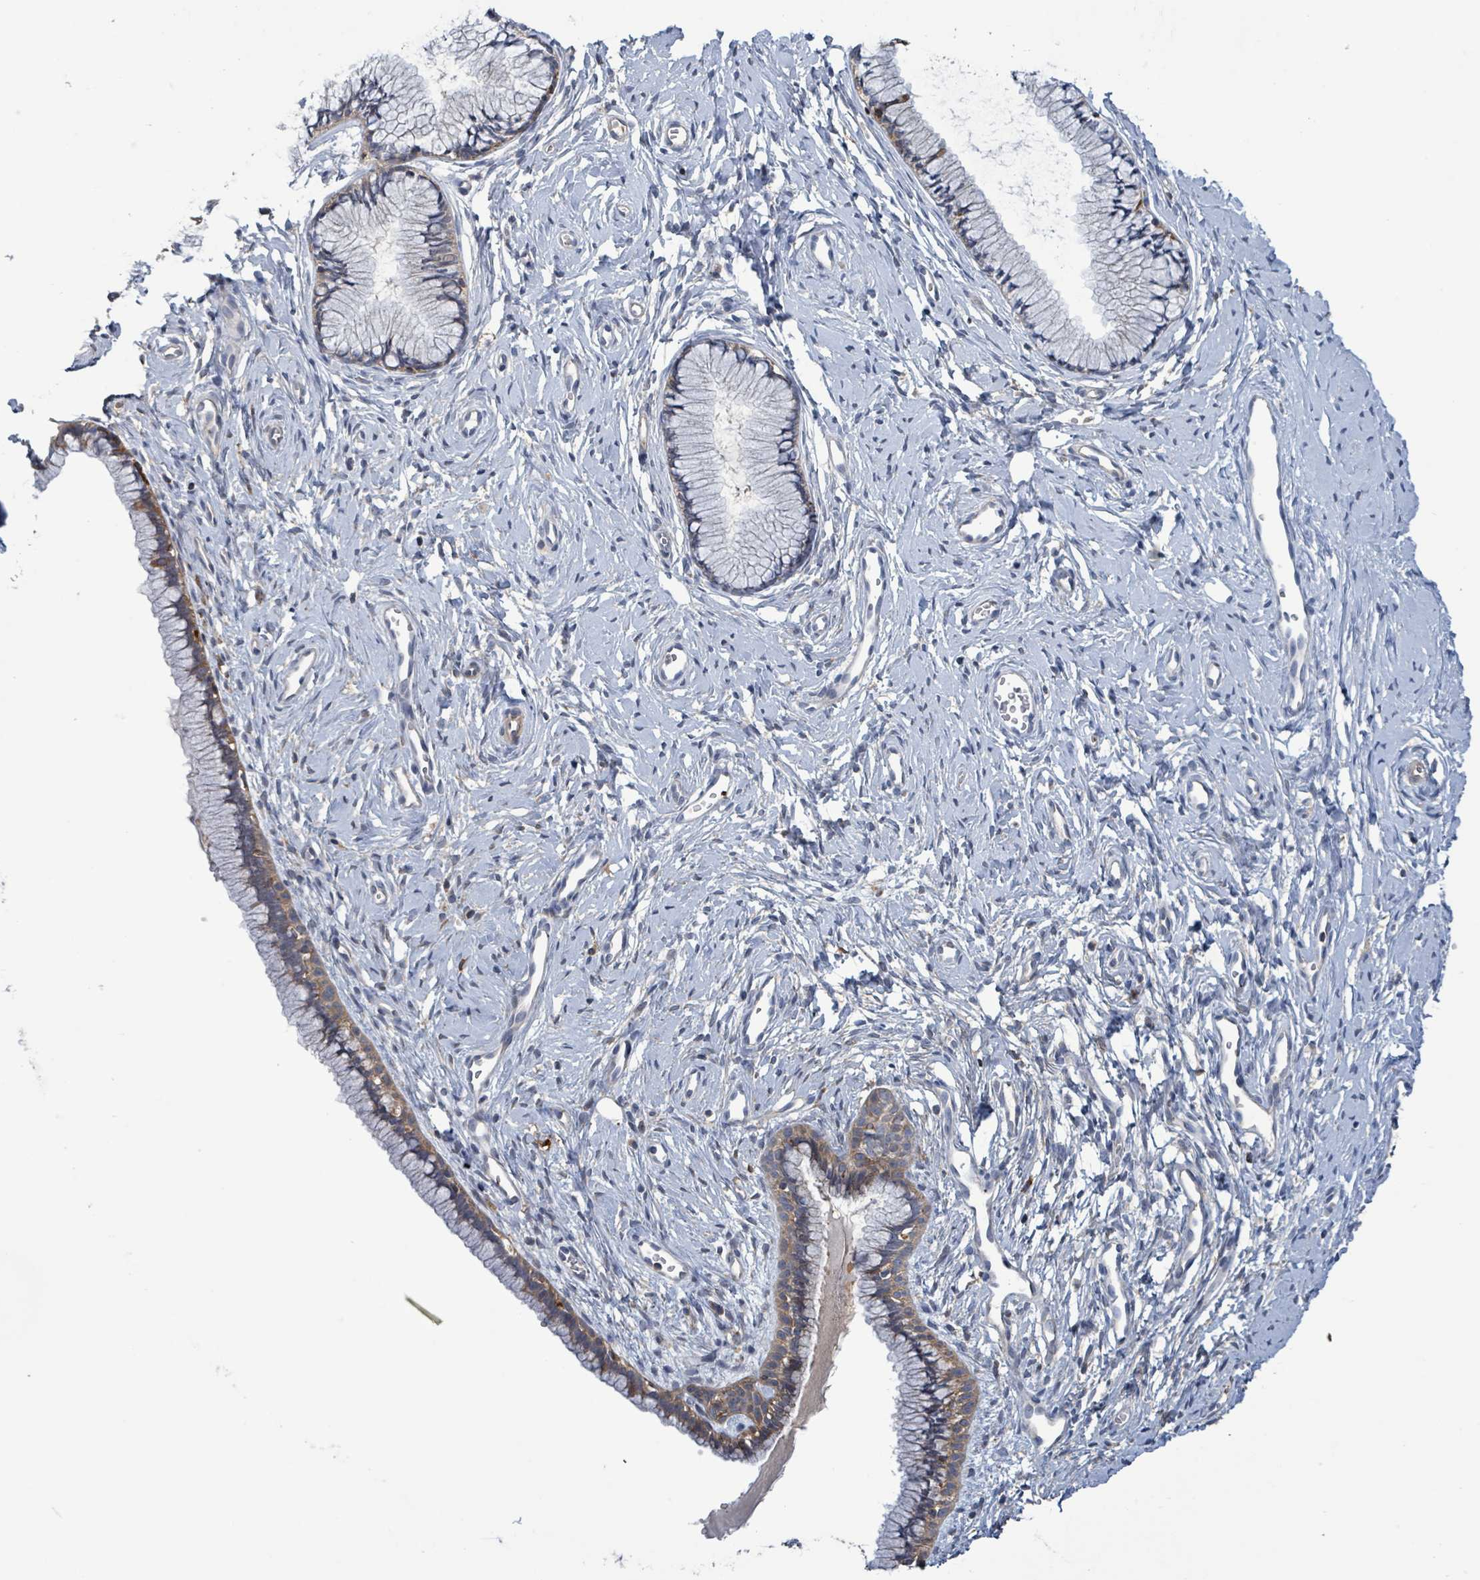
{"staining": {"intensity": "moderate", "quantity": "25%-75%", "location": "cytoplasmic/membranous"}, "tissue": "cervix", "cell_type": "Glandular cells", "image_type": "normal", "snomed": [{"axis": "morphology", "description": "Normal tissue, NOS"}, {"axis": "topography", "description": "Cervix"}], "caption": "DAB (3,3'-diaminobenzidine) immunohistochemical staining of benign cervix exhibits moderate cytoplasmic/membranous protein staining in approximately 25%-75% of glandular cells. Nuclei are stained in blue.", "gene": "PLAAT1", "patient": {"sex": "female", "age": 40}}